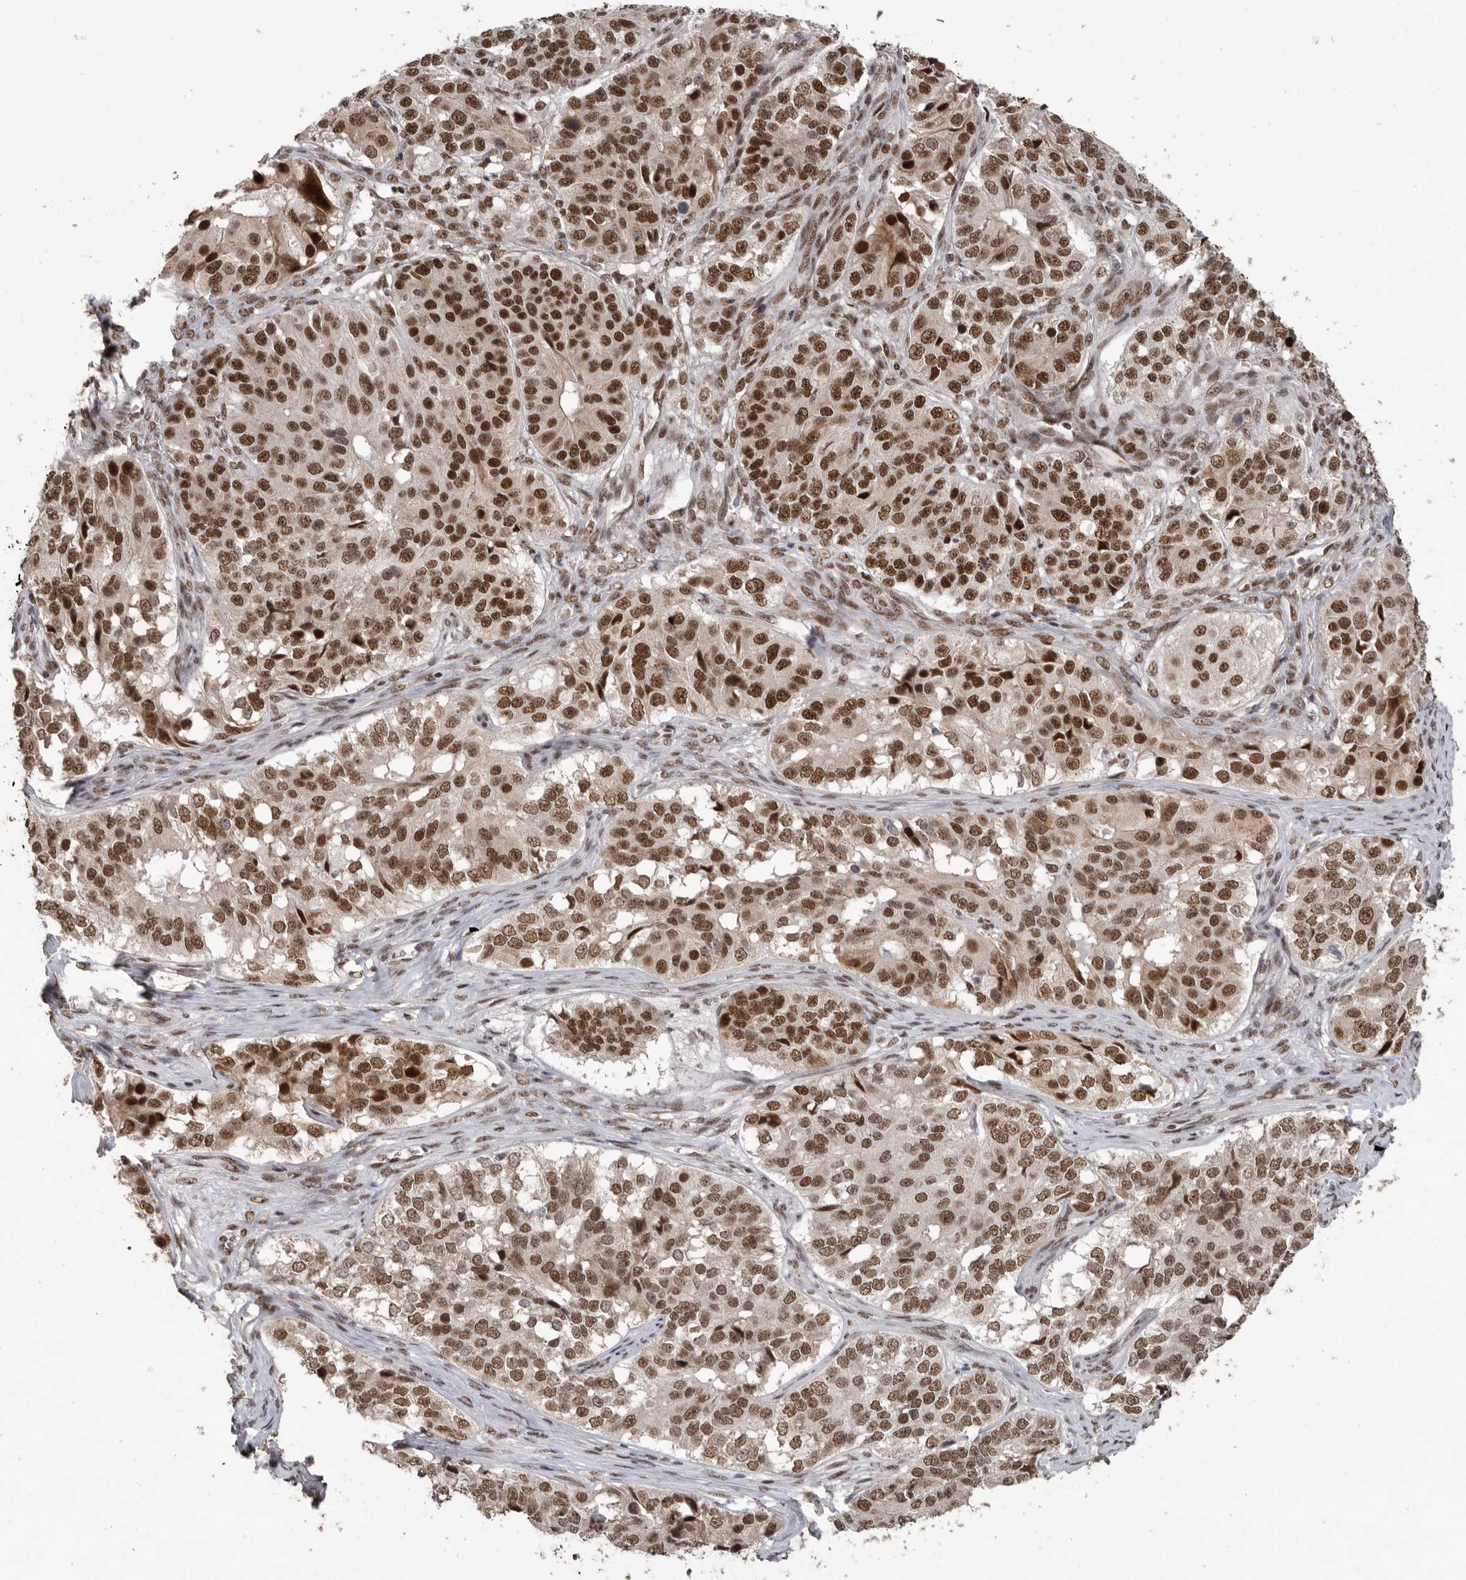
{"staining": {"intensity": "strong", "quantity": ">75%", "location": "nuclear"}, "tissue": "ovarian cancer", "cell_type": "Tumor cells", "image_type": "cancer", "snomed": [{"axis": "morphology", "description": "Carcinoma, endometroid"}, {"axis": "topography", "description": "Ovary"}], "caption": "Ovarian cancer tissue exhibits strong nuclear expression in approximately >75% of tumor cells, visualized by immunohistochemistry.", "gene": "PPP1R10", "patient": {"sex": "female", "age": 51}}